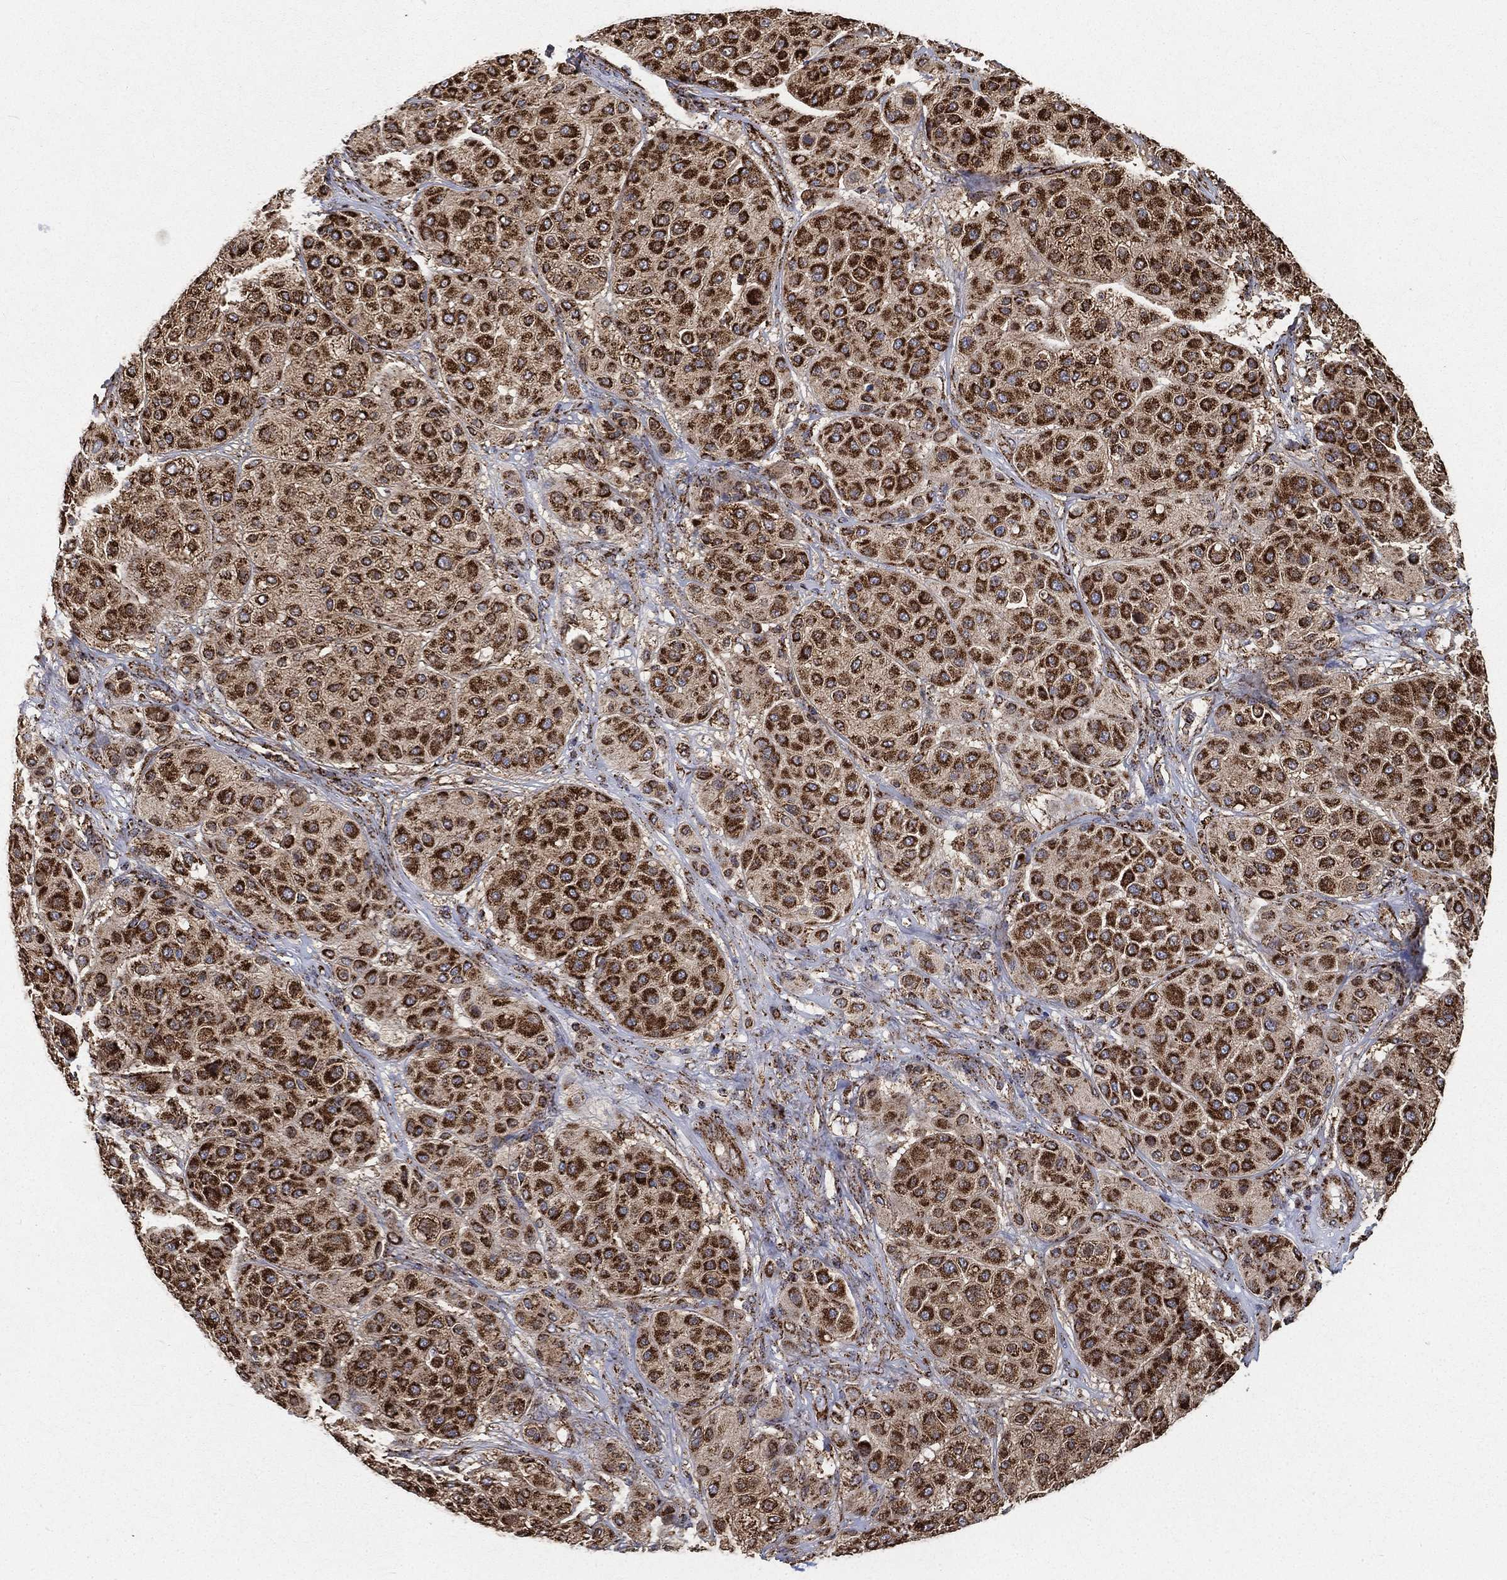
{"staining": {"intensity": "strong", "quantity": ">75%", "location": "cytoplasmic/membranous"}, "tissue": "melanoma", "cell_type": "Tumor cells", "image_type": "cancer", "snomed": [{"axis": "morphology", "description": "Malignant melanoma, Metastatic site"}, {"axis": "topography", "description": "Smooth muscle"}], "caption": "Protein staining by IHC reveals strong cytoplasmic/membranous staining in approximately >75% of tumor cells in malignant melanoma (metastatic site). The protein of interest is shown in brown color, while the nuclei are stained blue.", "gene": "SLC38A7", "patient": {"sex": "male", "age": 41}}